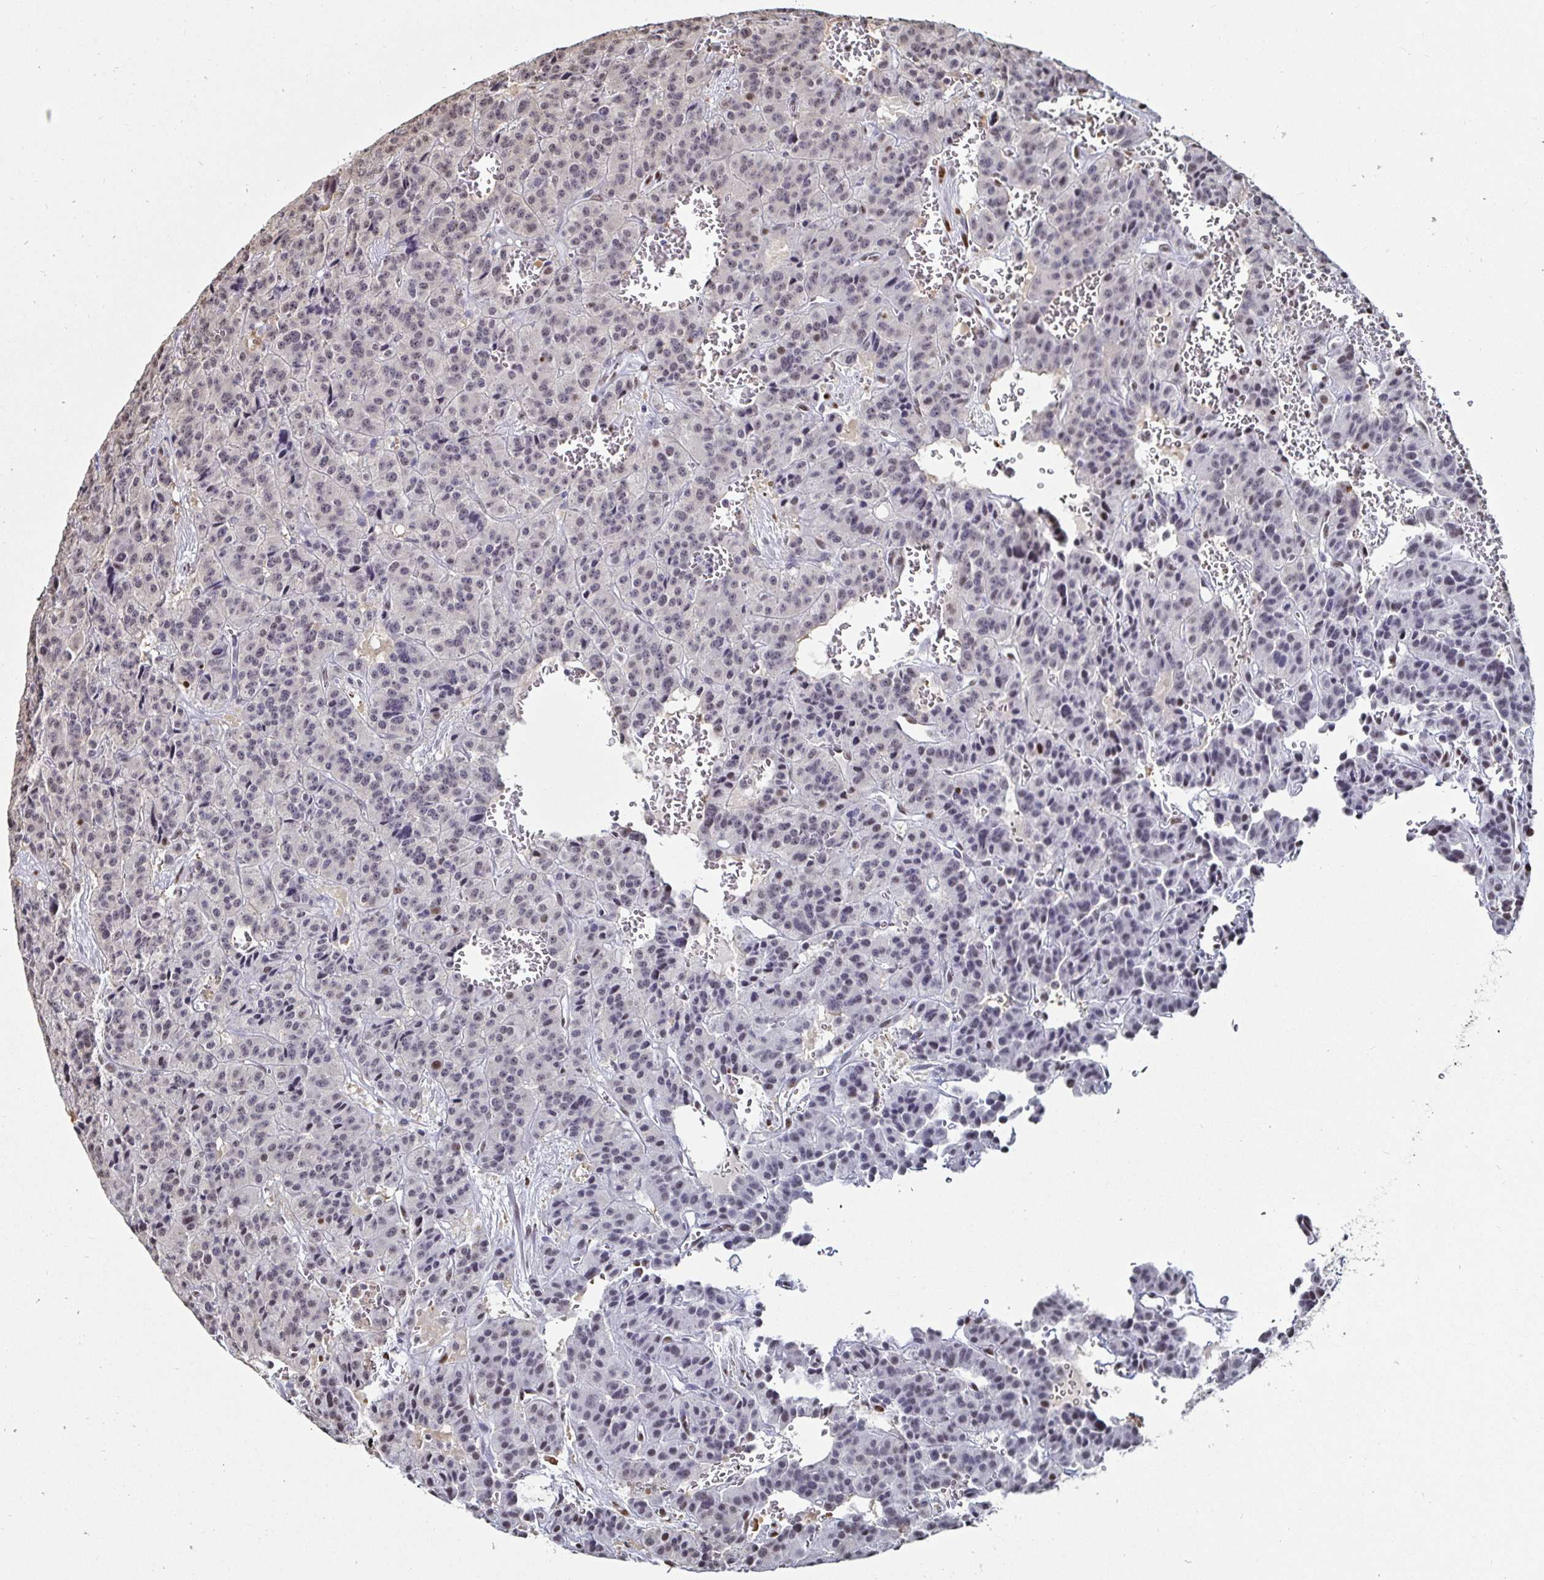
{"staining": {"intensity": "weak", "quantity": "<25%", "location": "nuclear"}, "tissue": "carcinoid", "cell_type": "Tumor cells", "image_type": "cancer", "snomed": [{"axis": "morphology", "description": "Carcinoid, malignant, NOS"}, {"axis": "topography", "description": "Lung"}], "caption": "IHC of malignant carcinoid reveals no staining in tumor cells.", "gene": "DDX39B", "patient": {"sex": "female", "age": 71}}